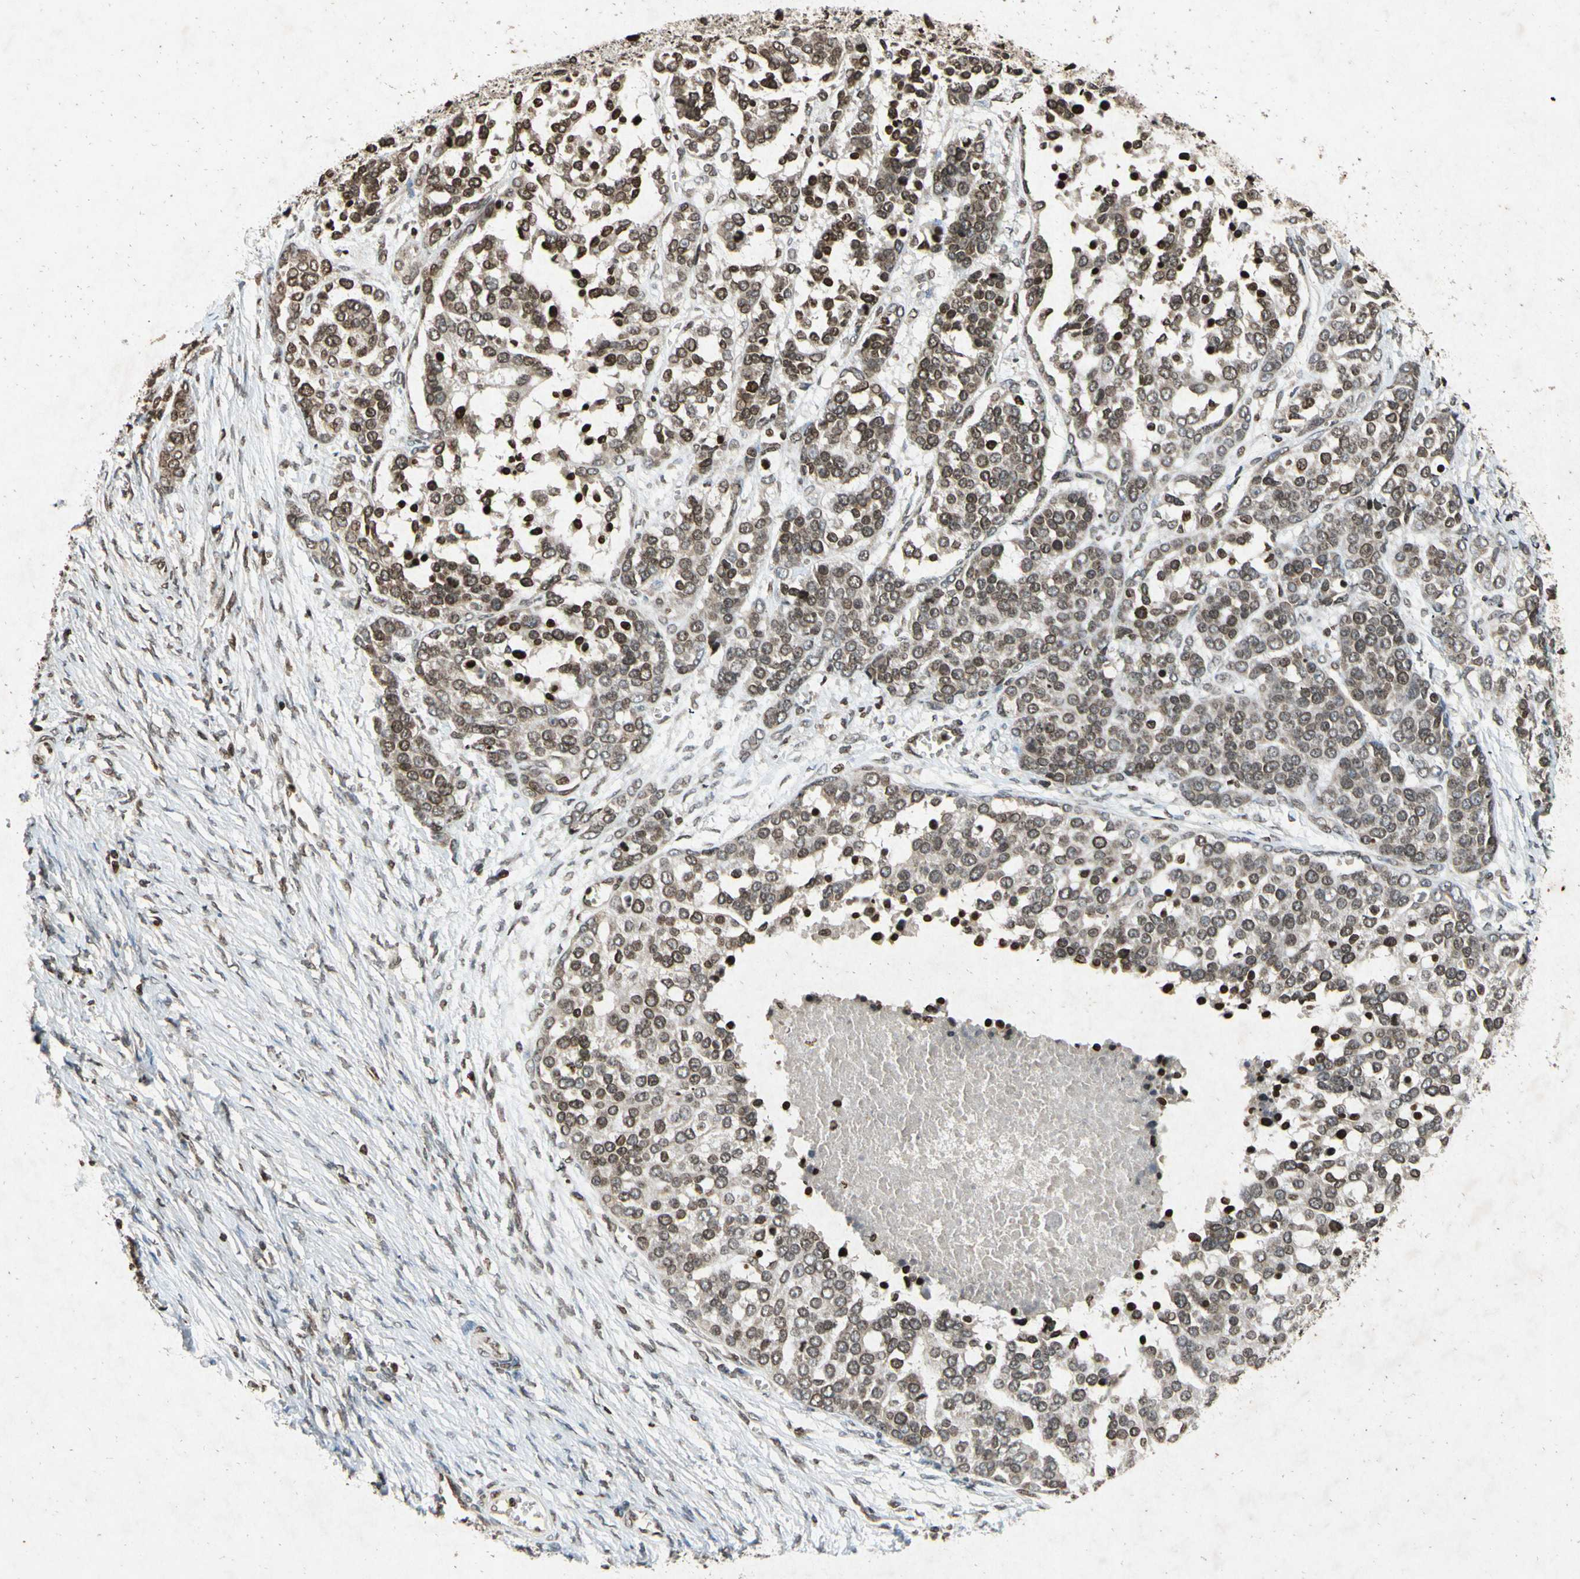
{"staining": {"intensity": "moderate", "quantity": ">75%", "location": "nuclear"}, "tissue": "ovarian cancer", "cell_type": "Tumor cells", "image_type": "cancer", "snomed": [{"axis": "morphology", "description": "Cystadenocarcinoma, serous, NOS"}, {"axis": "topography", "description": "Ovary"}], "caption": "Immunohistochemistry (IHC) staining of ovarian cancer, which exhibits medium levels of moderate nuclear positivity in about >75% of tumor cells indicating moderate nuclear protein positivity. The staining was performed using DAB (3,3'-diaminobenzidine) (brown) for protein detection and nuclei were counterstained in hematoxylin (blue).", "gene": "HOXB3", "patient": {"sex": "female", "age": 44}}